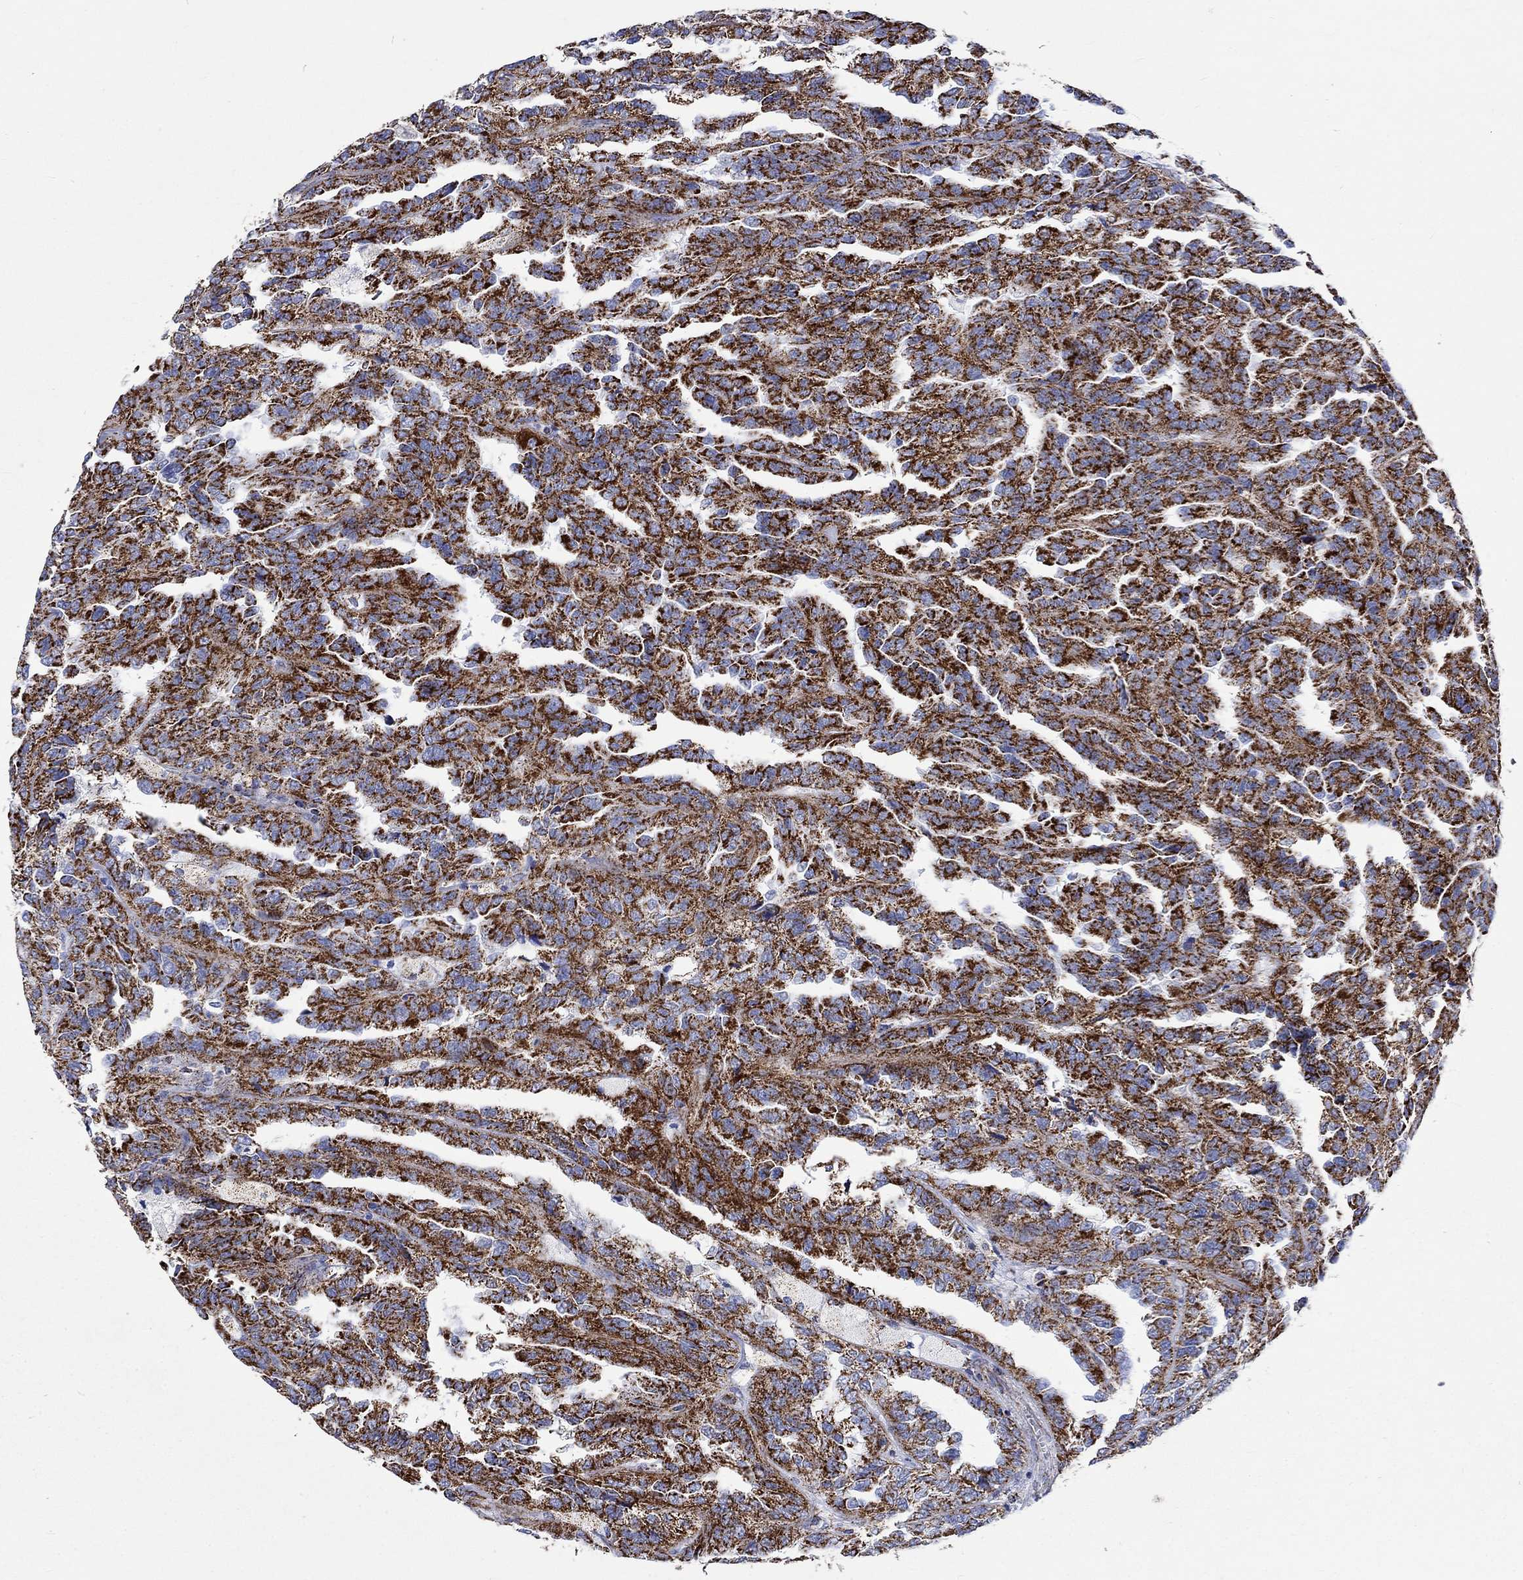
{"staining": {"intensity": "strong", "quantity": ">75%", "location": "cytoplasmic/membranous"}, "tissue": "renal cancer", "cell_type": "Tumor cells", "image_type": "cancer", "snomed": [{"axis": "morphology", "description": "Adenocarcinoma, NOS"}, {"axis": "topography", "description": "Kidney"}], "caption": "High-magnification brightfield microscopy of adenocarcinoma (renal) stained with DAB (brown) and counterstained with hematoxylin (blue). tumor cells exhibit strong cytoplasmic/membranous expression is appreciated in approximately>75% of cells.", "gene": "RCE1", "patient": {"sex": "male", "age": 79}}